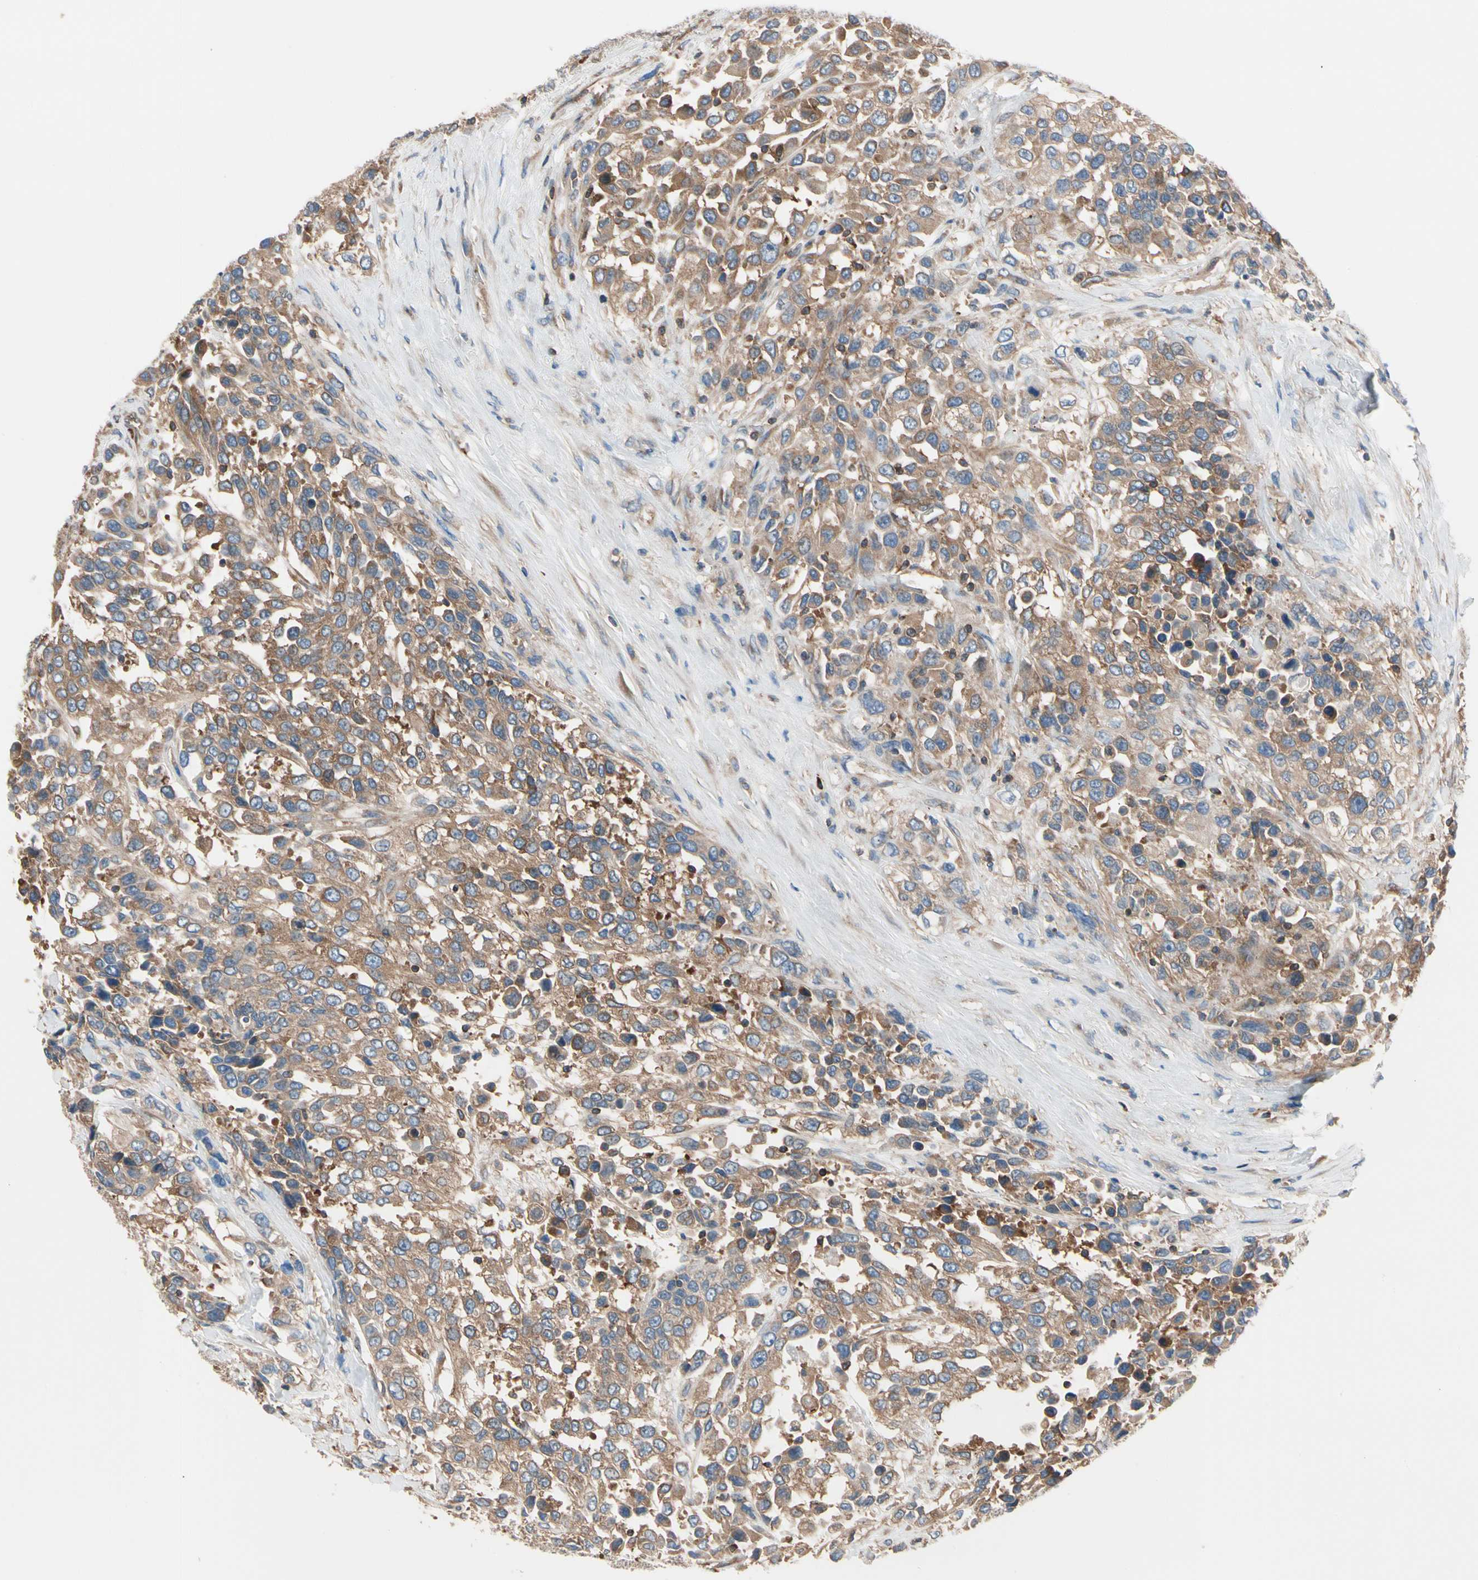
{"staining": {"intensity": "moderate", "quantity": ">75%", "location": "cytoplasmic/membranous"}, "tissue": "urothelial cancer", "cell_type": "Tumor cells", "image_type": "cancer", "snomed": [{"axis": "morphology", "description": "Urothelial carcinoma, High grade"}, {"axis": "topography", "description": "Urinary bladder"}], "caption": "Approximately >75% of tumor cells in human urothelial carcinoma (high-grade) demonstrate moderate cytoplasmic/membranous protein positivity as visualized by brown immunohistochemical staining.", "gene": "ROCK1", "patient": {"sex": "female", "age": 80}}